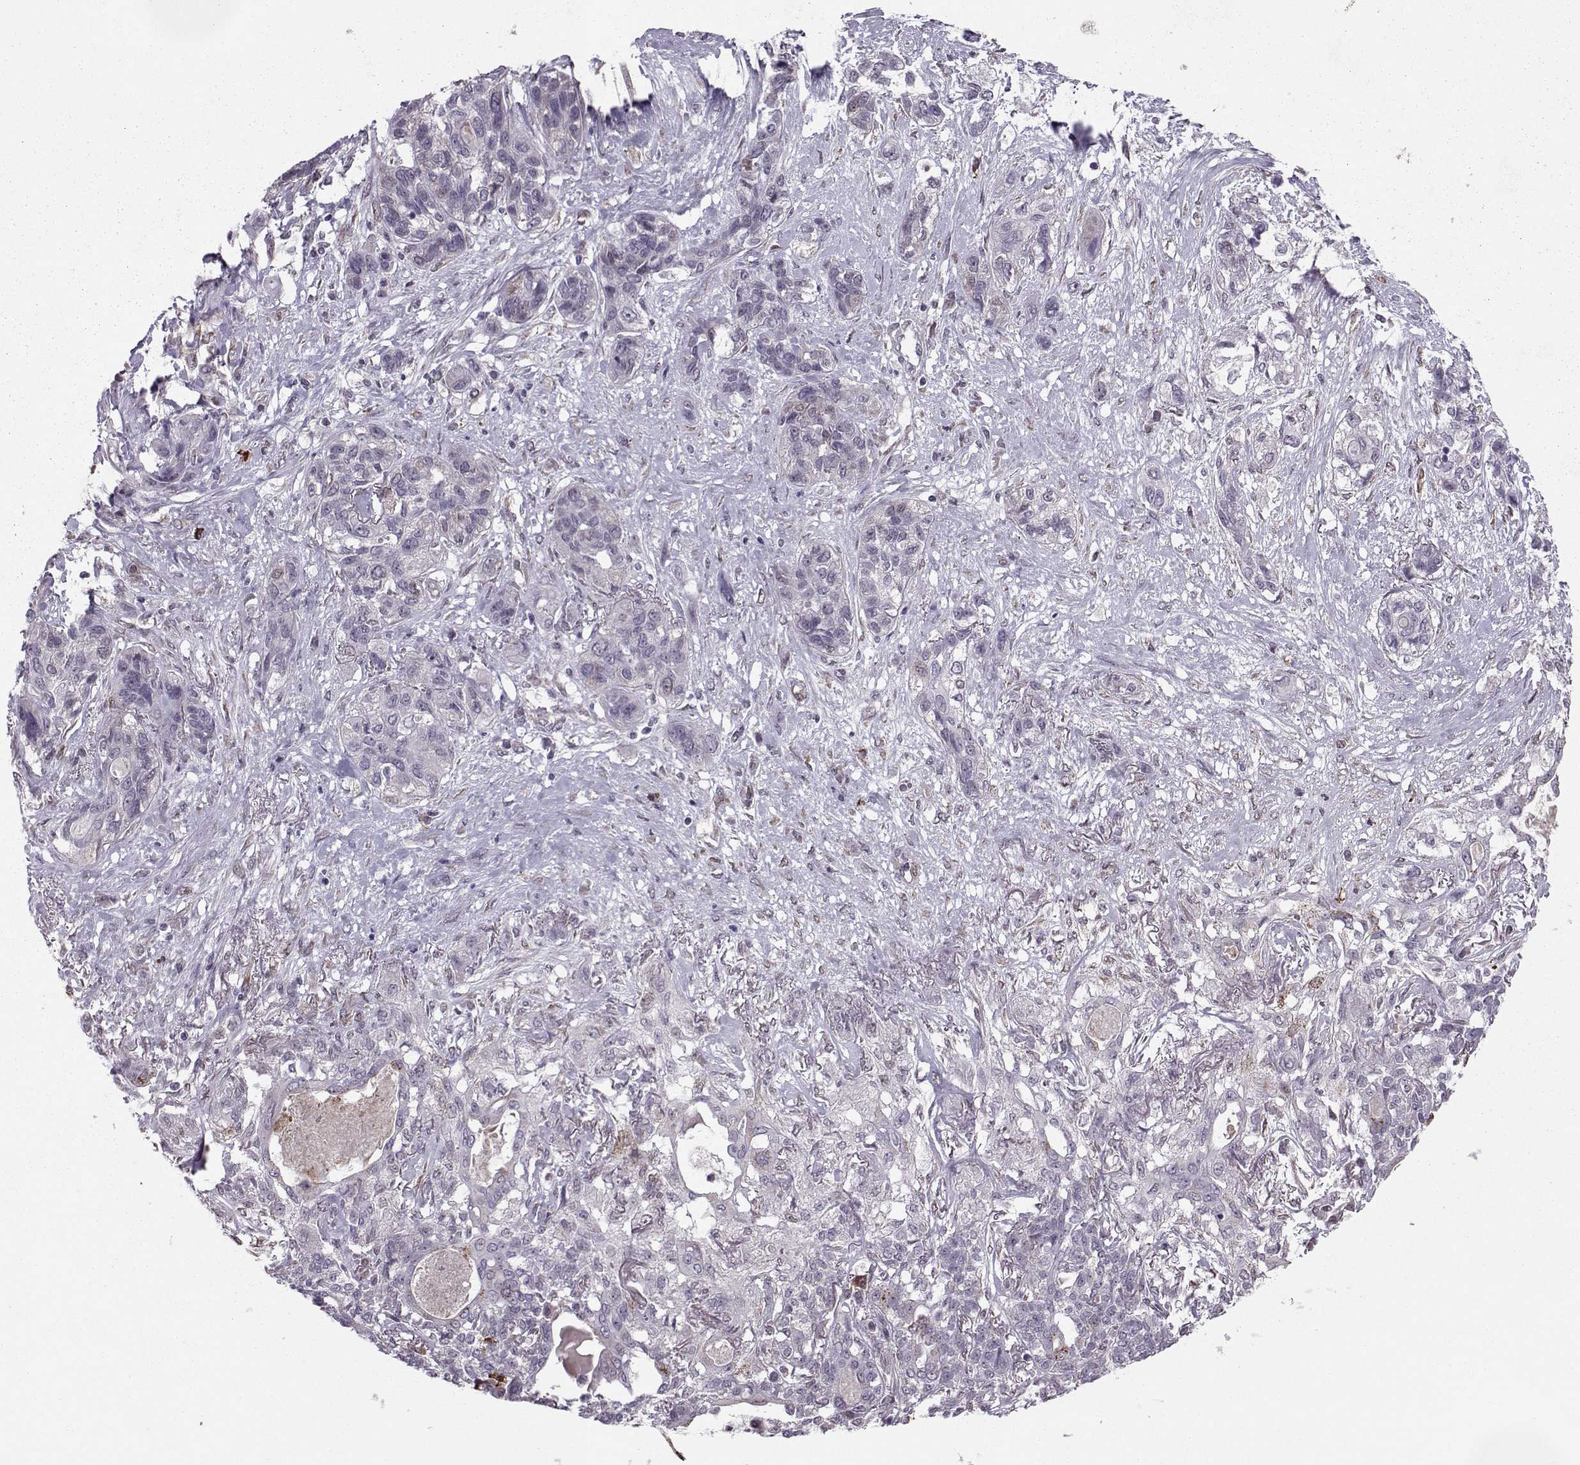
{"staining": {"intensity": "negative", "quantity": "none", "location": "none"}, "tissue": "lung cancer", "cell_type": "Tumor cells", "image_type": "cancer", "snomed": [{"axis": "morphology", "description": "Squamous cell carcinoma, NOS"}, {"axis": "topography", "description": "Lung"}], "caption": "The immunohistochemistry photomicrograph has no significant expression in tumor cells of squamous cell carcinoma (lung) tissue.", "gene": "CDK4", "patient": {"sex": "female", "age": 70}}